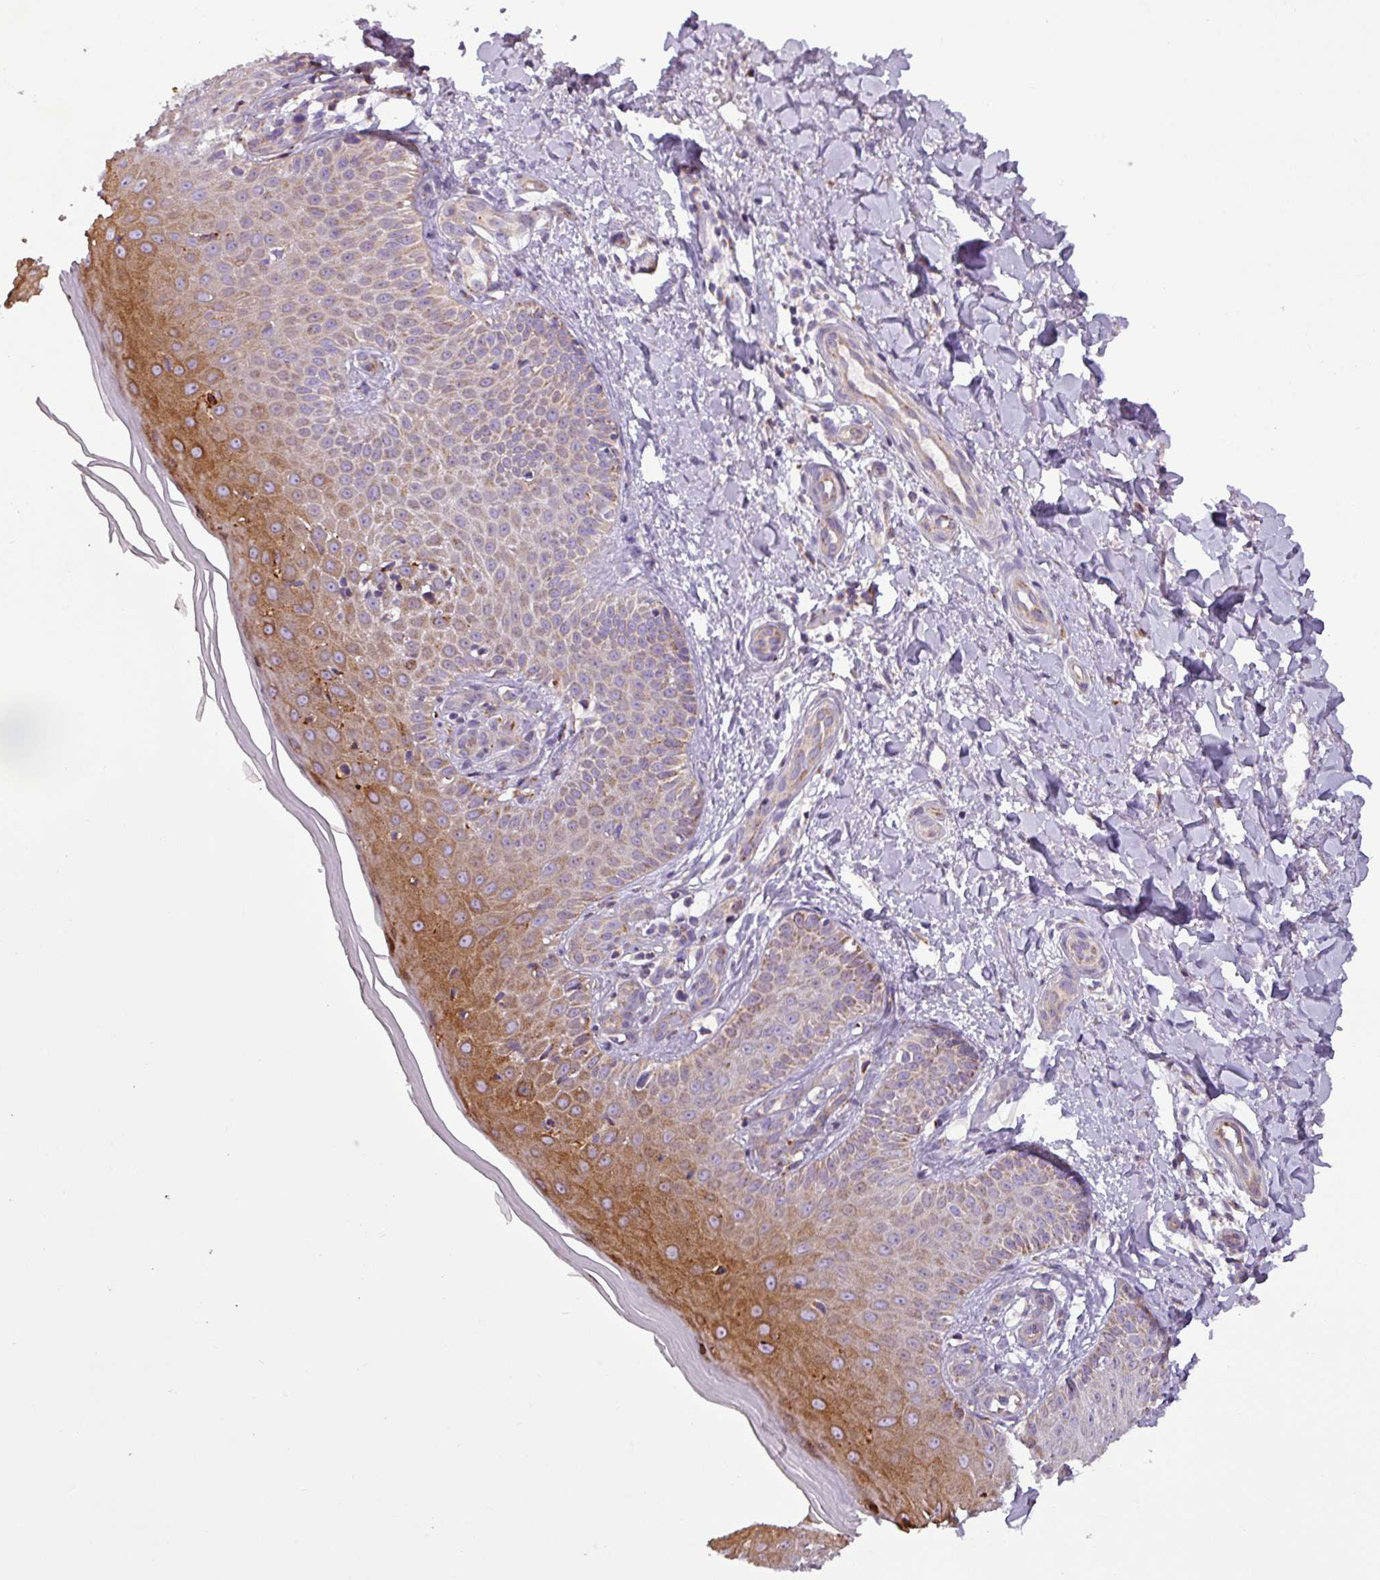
{"staining": {"intensity": "moderate", "quantity": ">75%", "location": "cytoplasmic/membranous"}, "tissue": "skin", "cell_type": "Fibroblasts", "image_type": "normal", "snomed": [{"axis": "morphology", "description": "Normal tissue, NOS"}, {"axis": "topography", "description": "Skin"}], "caption": "Immunohistochemical staining of normal human skin demonstrates moderate cytoplasmic/membranous protein staining in approximately >75% of fibroblasts.", "gene": "PNMA6A", "patient": {"sex": "male", "age": 81}}